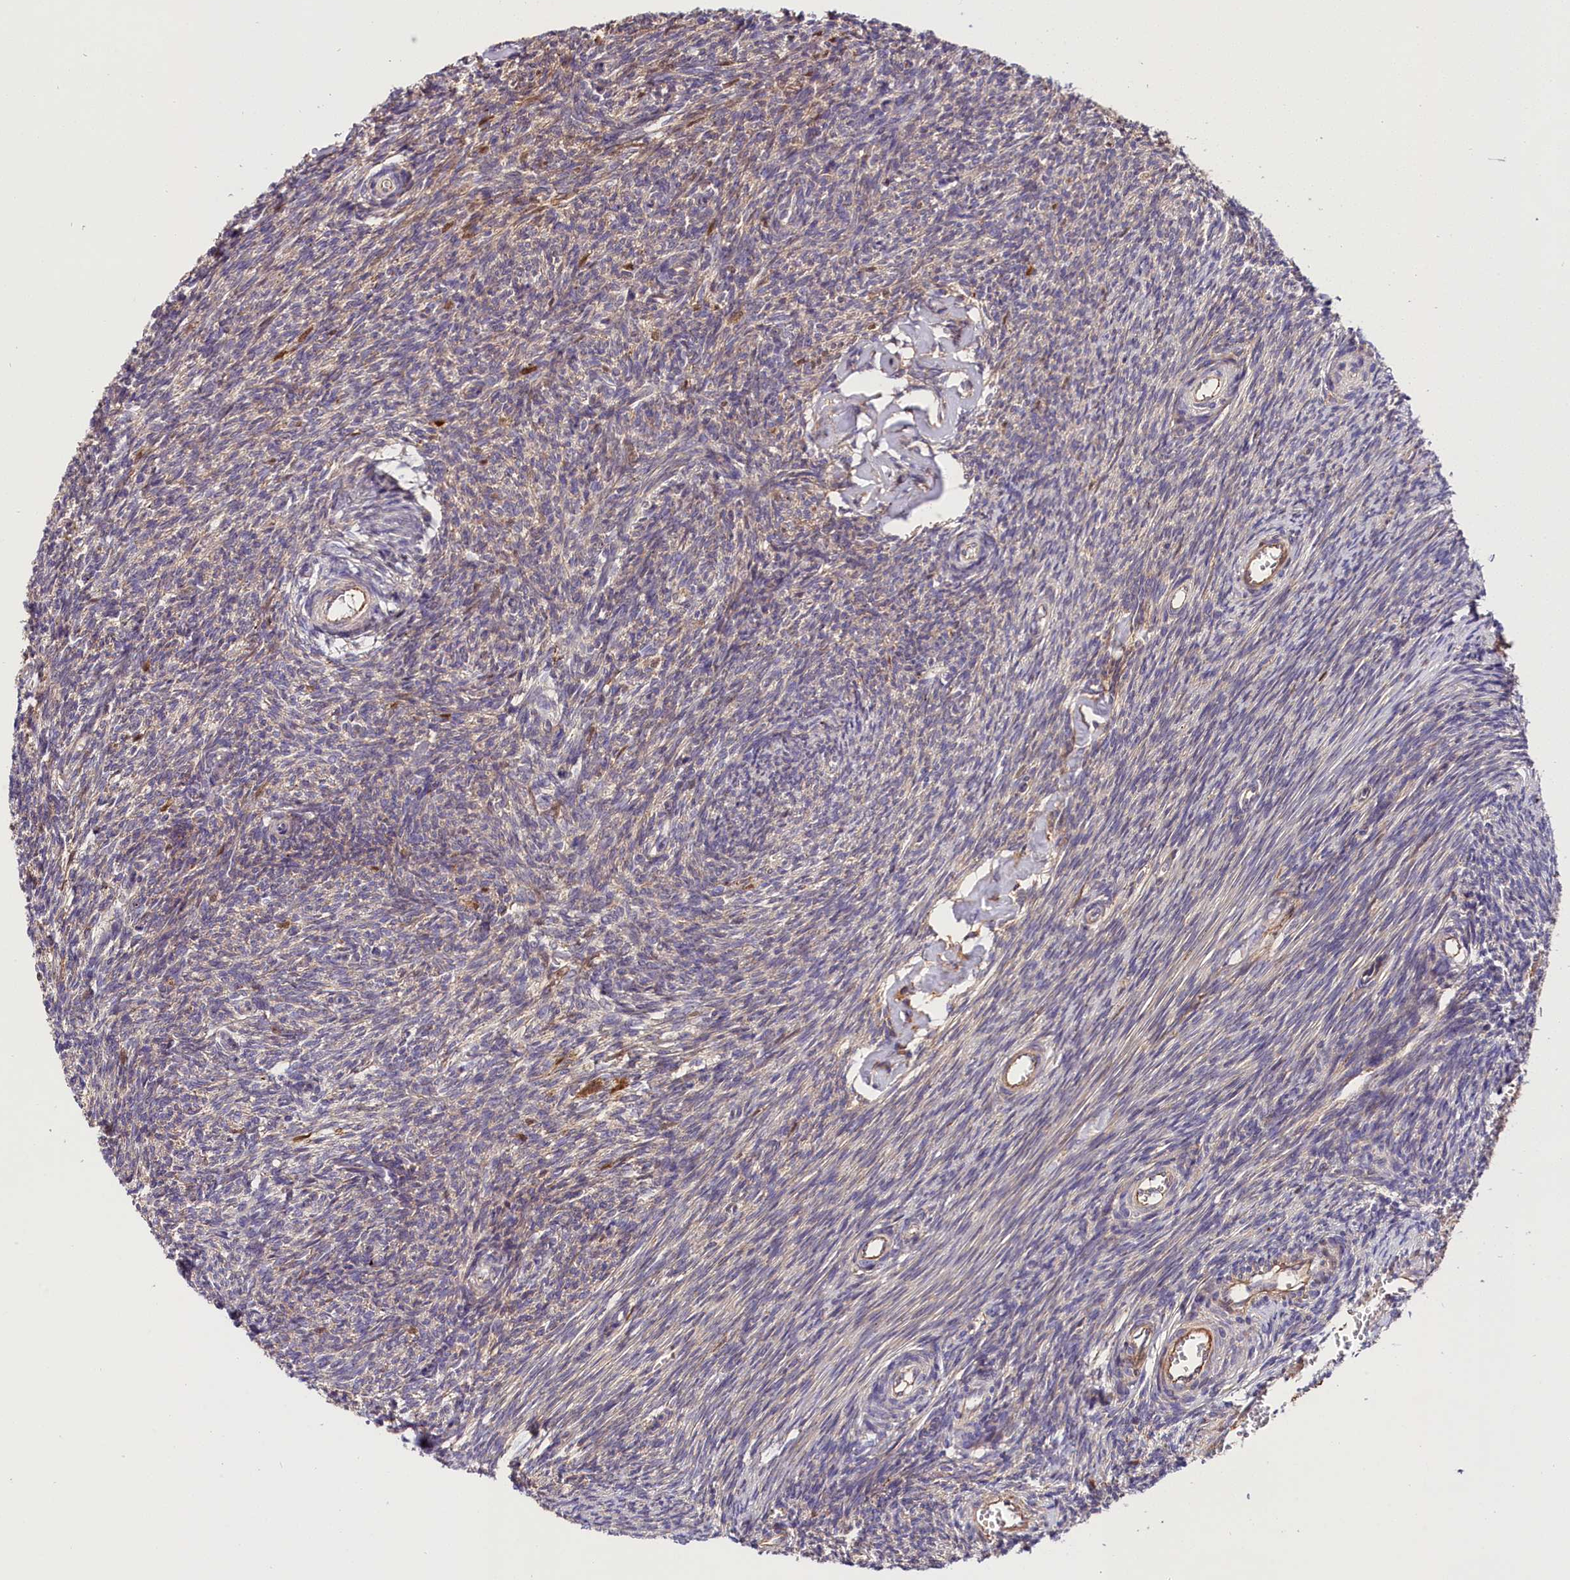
{"staining": {"intensity": "weak", "quantity": "<25%", "location": "cytoplasmic/membranous"}, "tissue": "ovary", "cell_type": "Ovarian stroma cells", "image_type": "normal", "snomed": [{"axis": "morphology", "description": "Normal tissue, NOS"}, {"axis": "topography", "description": "Ovary"}], "caption": "Photomicrograph shows no protein positivity in ovarian stroma cells of benign ovary. (Stains: DAB immunohistochemistry with hematoxylin counter stain, Microscopy: brightfield microscopy at high magnification).", "gene": "SPG11", "patient": {"sex": "female", "age": 44}}